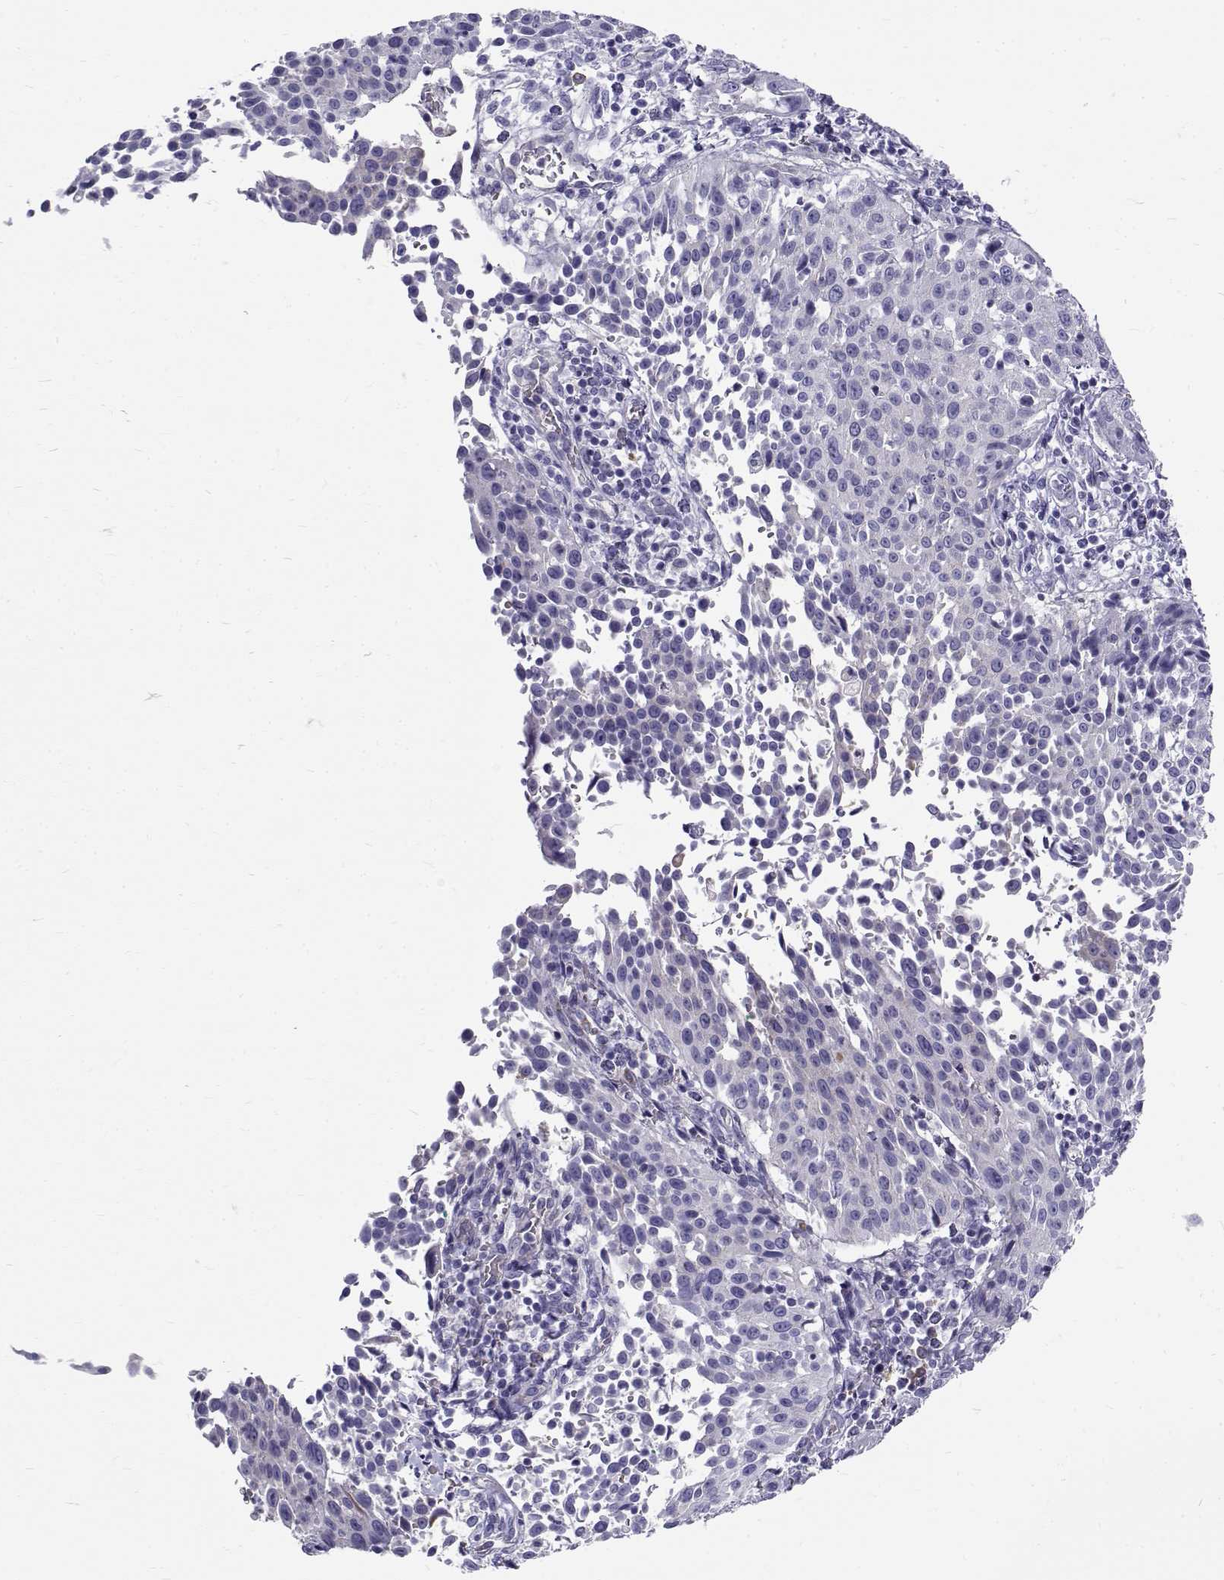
{"staining": {"intensity": "negative", "quantity": "none", "location": "none"}, "tissue": "cervical cancer", "cell_type": "Tumor cells", "image_type": "cancer", "snomed": [{"axis": "morphology", "description": "Squamous cell carcinoma, NOS"}, {"axis": "topography", "description": "Cervix"}], "caption": "Immunohistochemistry photomicrograph of squamous cell carcinoma (cervical) stained for a protein (brown), which exhibits no staining in tumor cells. Brightfield microscopy of IHC stained with DAB (brown) and hematoxylin (blue), captured at high magnification.", "gene": "IGSF1", "patient": {"sex": "female", "age": 26}}